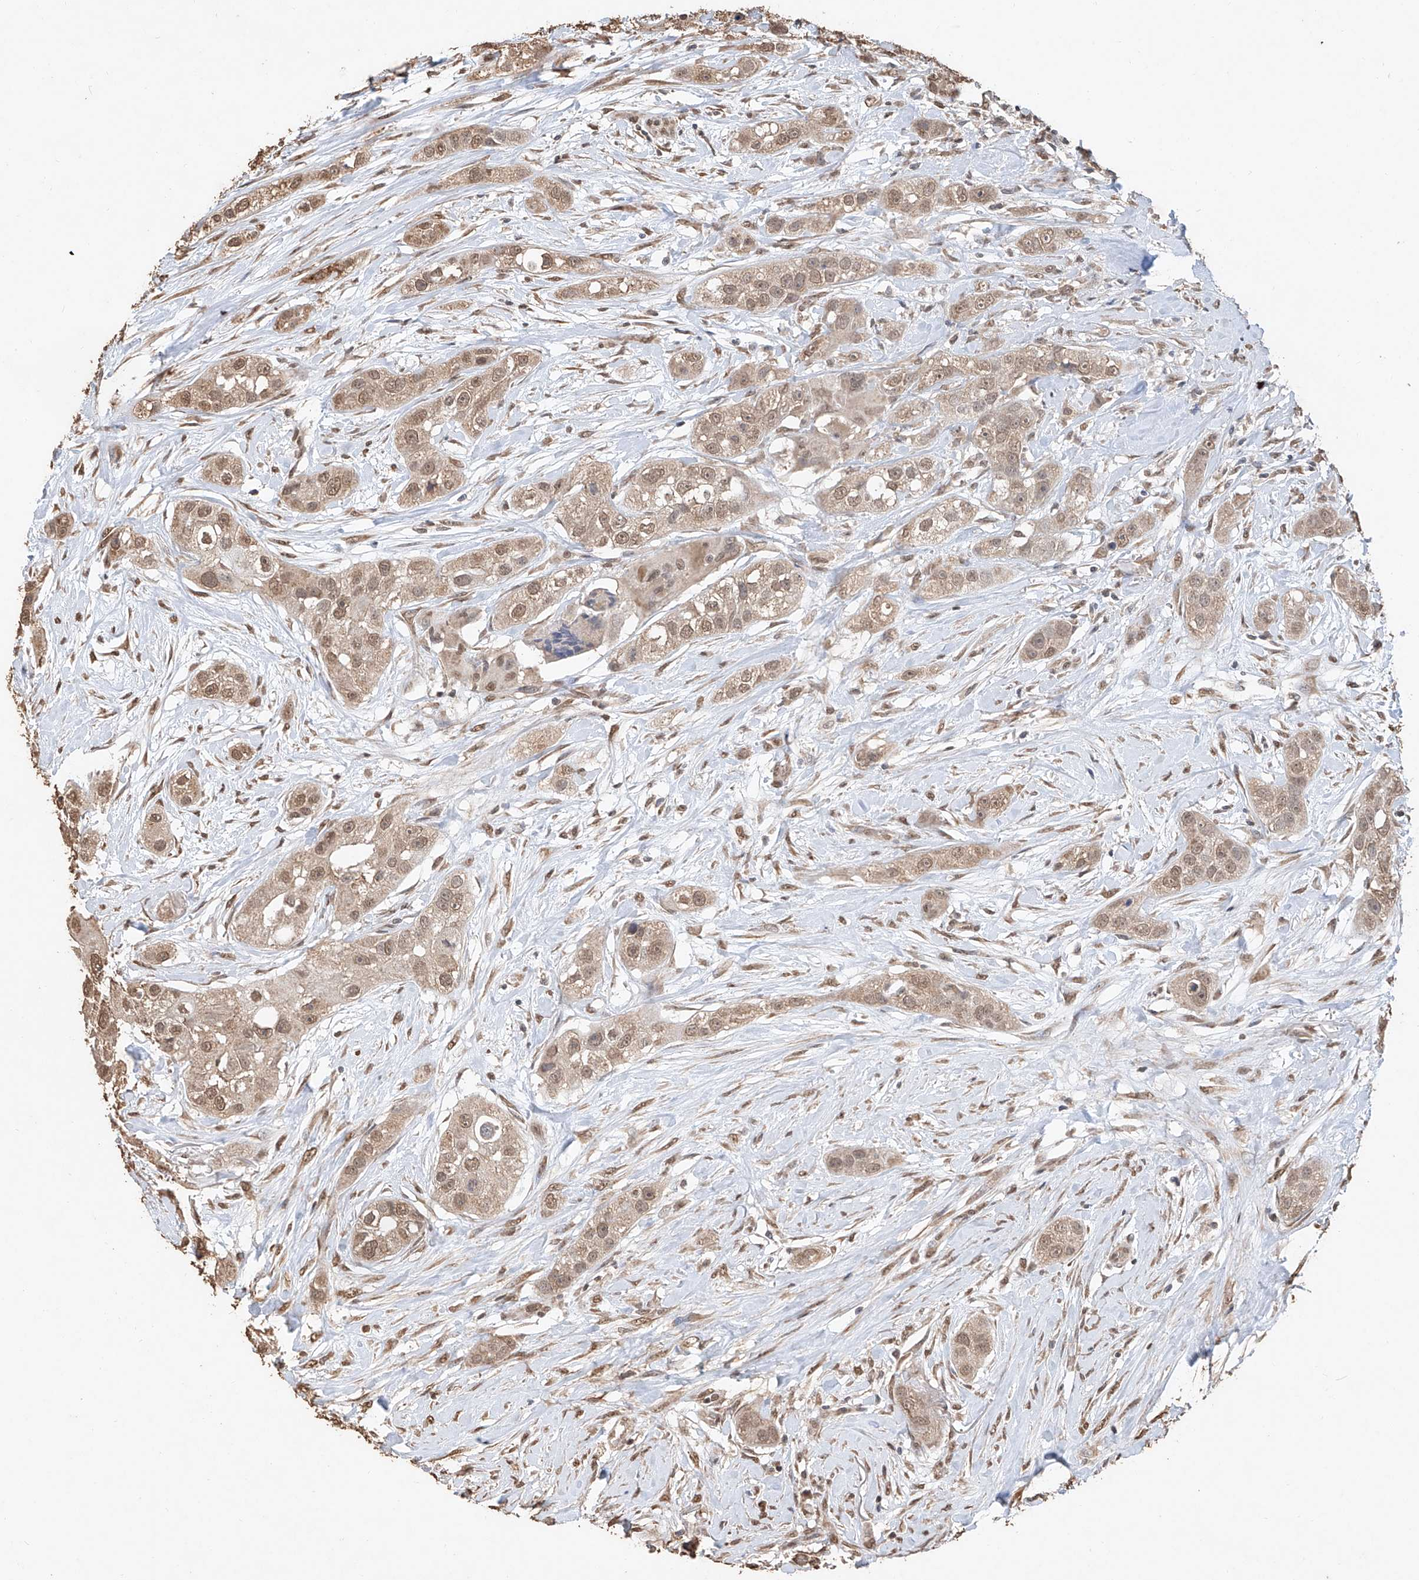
{"staining": {"intensity": "moderate", "quantity": ">75%", "location": "cytoplasmic/membranous,nuclear"}, "tissue": "head and neck cancer", "cell_type": "Tumor cells", "image_type": "cancer", "snomed": [{"axis": "morphology", "description": "Normal tissue, NOS"}, {"axis": "morphology", "description": "Squamous cell carcinoma, NOS"}, {"axis": "topography", "description": "Skeletal muscle"}, {"axis": "topography", "description": "Head-Neck"}], "caption": "Squamous cell carcinoma (head and neck) tissue demonstrates moderate cytoplasmic/membranous and nuclear positivity in approximately >75% of tumor cells Nuclei are stained in blue.", "gene": "ELOVL1", "patient": {"sex": "male", "age": 51}}